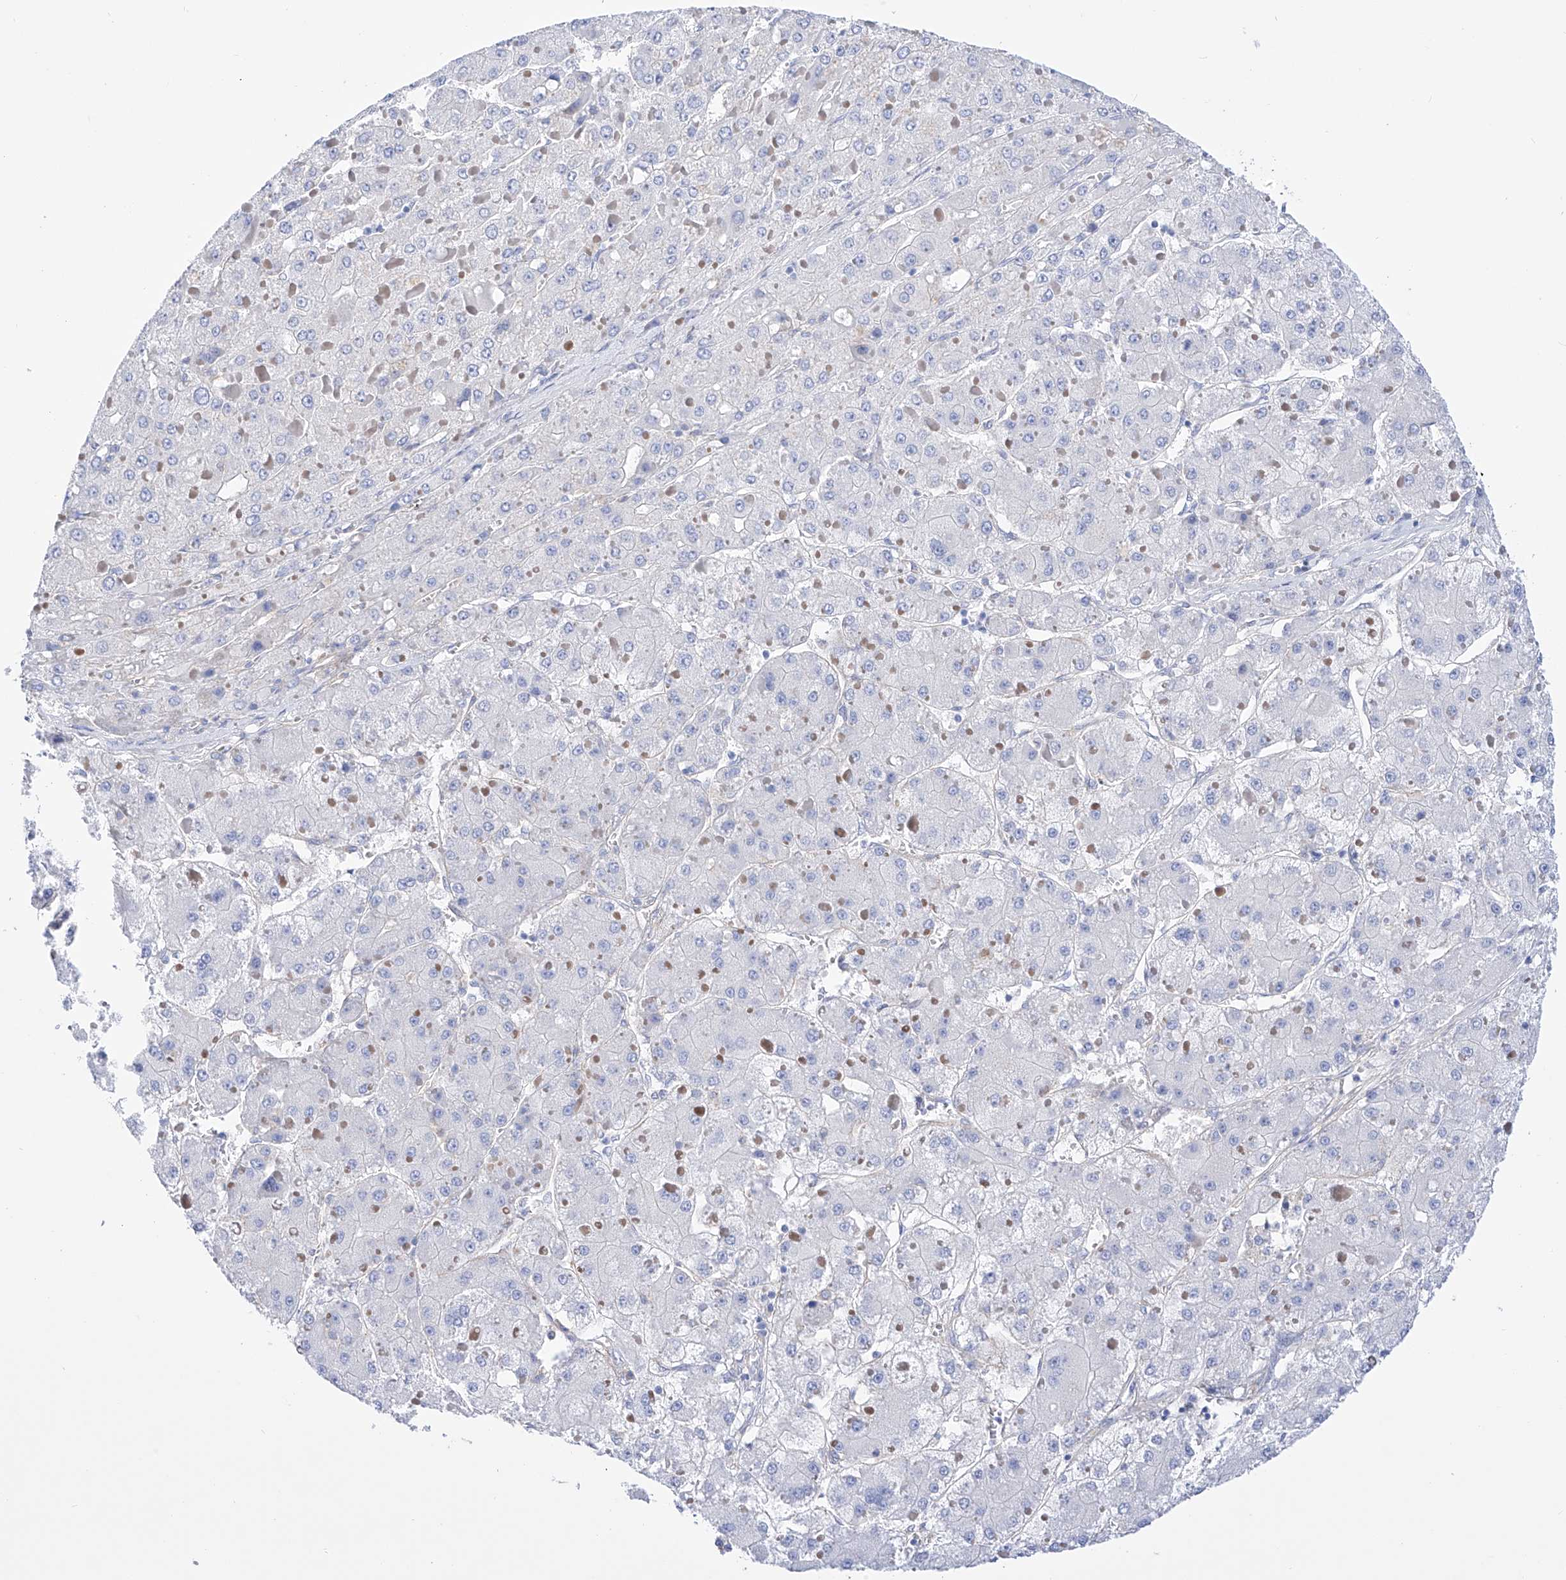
{"staining": {"intensity": "negative", "quantity": "none", "location": "none"}, "tissue": "liver cancer", "cell_type": "Tumor cells", "image_type": "cancer", "snomed": [{"axis": "morphology", "description": "Carcinoma, Hepatocellular, NOS"}, {"axis": "topography", "description": "Liver"}], "caption": "Immunohistochemistry micrograph of hepatocellular carcinoma (liver) stained for a protein (brown), which displays no positivity in tumor cells.", "gene": "ZNF653", "patient": {"sex": "female", "age": 73}}